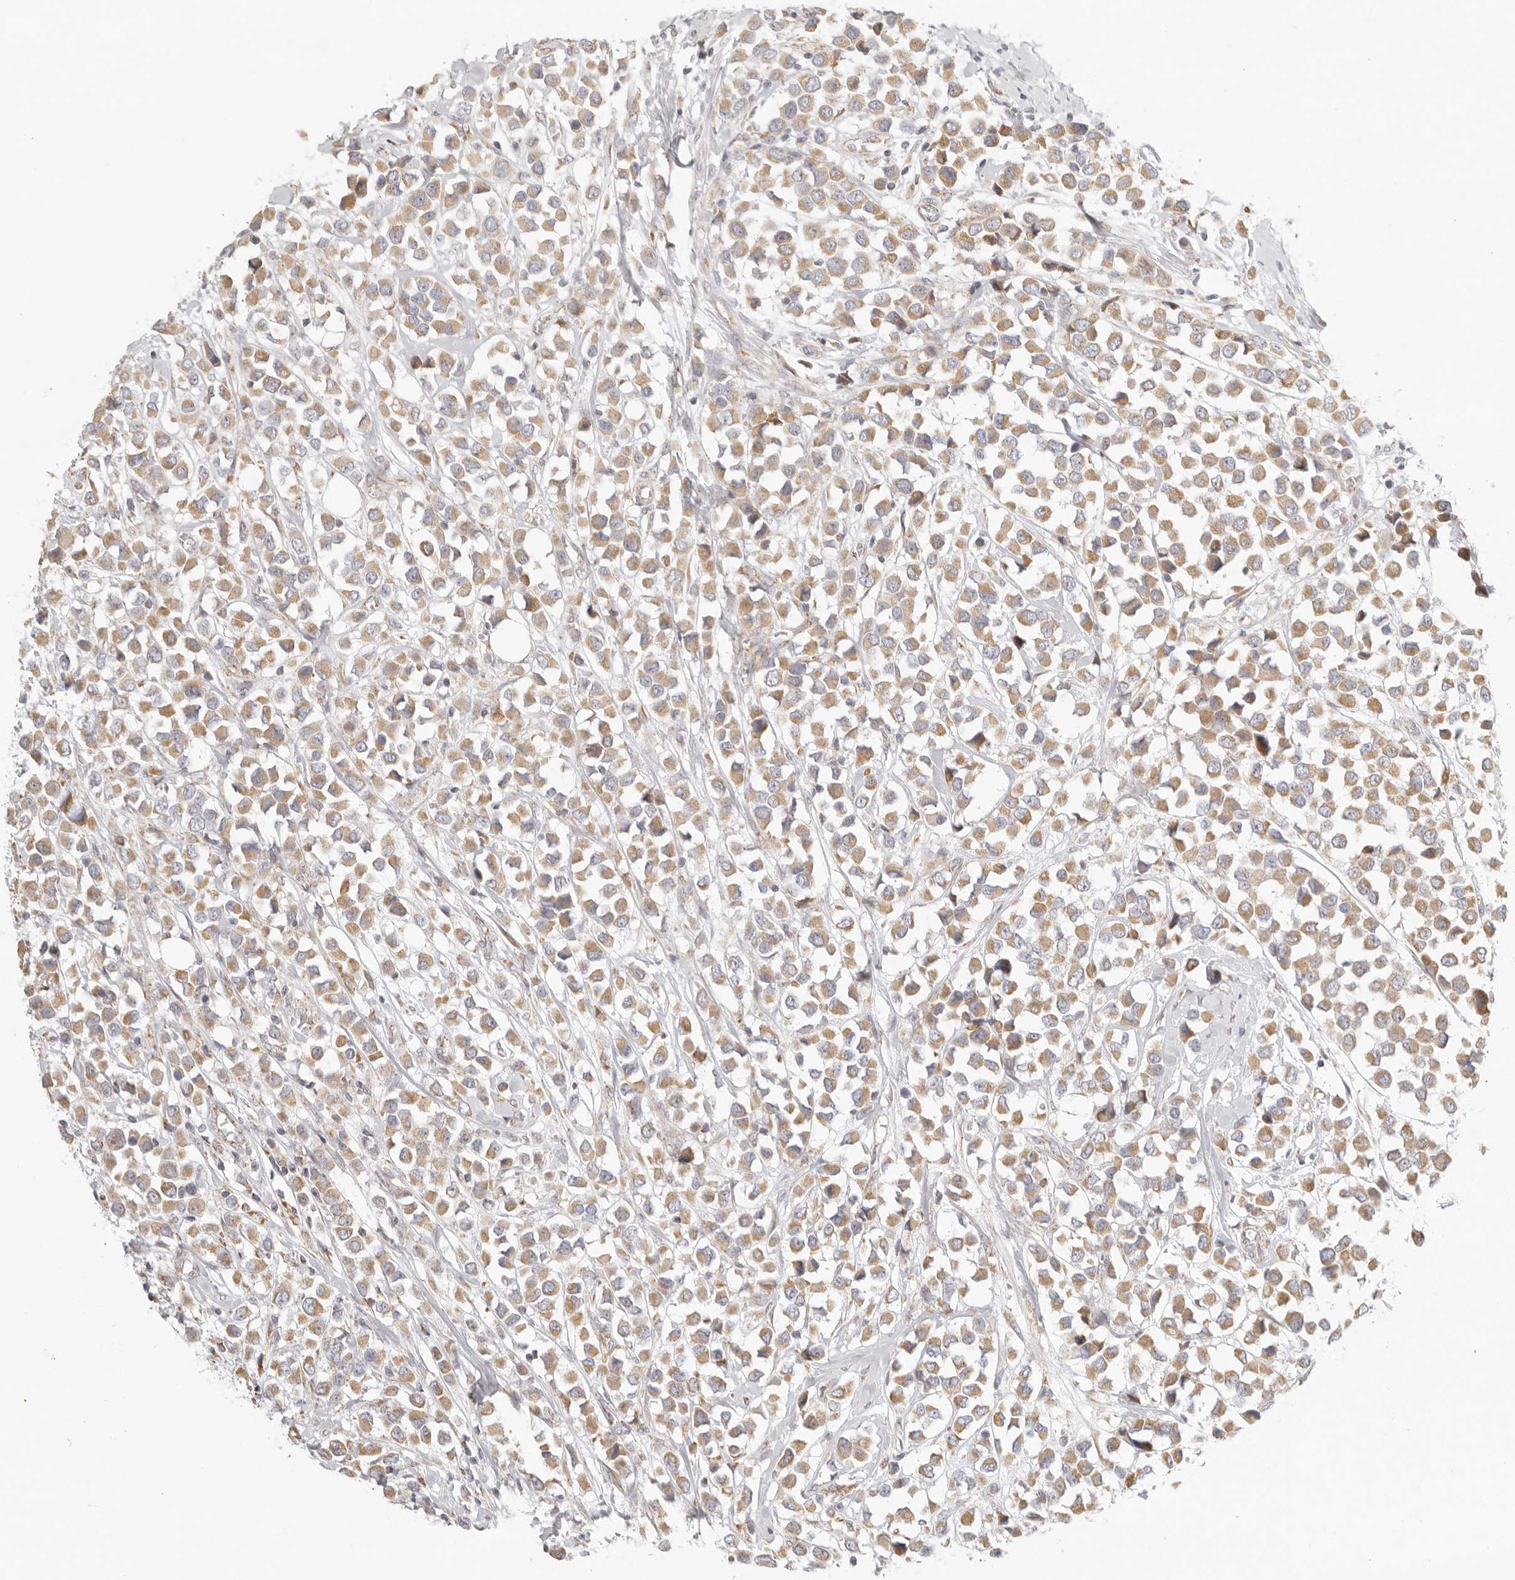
{"staining": {"intensity": "moderate", "quantity": ">75%", "location": "cytoplasmic/membranous"}, "tissue": "breast cancer", "cell_type": "Tumor cells", "image_type": "cancer", "snomed": [{"axis": "morphology", "description": "Duct carcinoma"}, {"axis": "topography", "description": "Breast"}], "caption": "Protein expression analysis of breast cancer (intraductal carcinoma) displays moderate cytoplasmic/membranous positivity in approximately >75% of tumor cells.", "gene": "KDF1", "patient": {"sex": "female", "age": 61}}